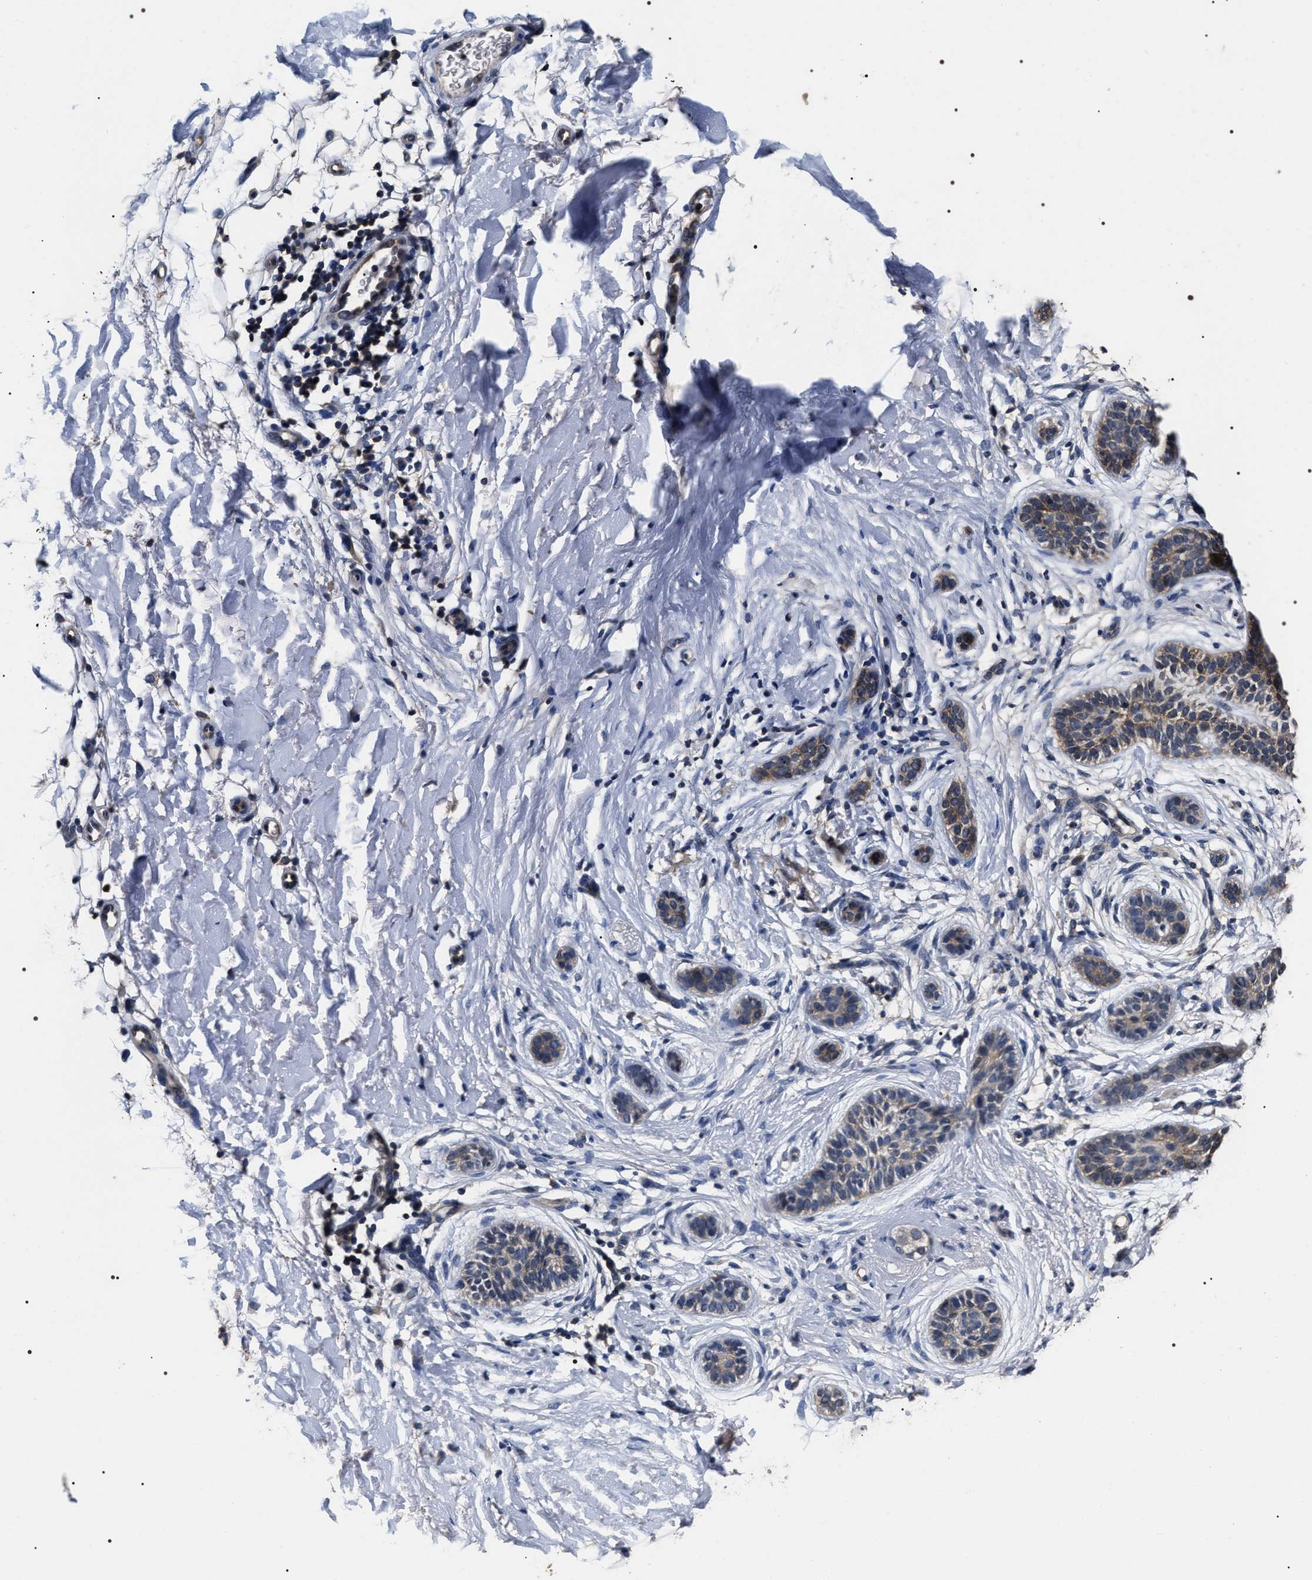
{"staining": {"intensity": "weak", "quantity": "<25%", "location": "cytoplasmic/membranous"}, "tissue": "skin cancer", "cell_type": "Tumor cells", "image_type": "cancer", "snomed": [{"axis": "morphology", "description": "Normal tissue, NOS"}, {"axis": "morphology", "description": "Basal cell carcinoma"}, {"axis": "topography", "description": "Skin"}], "caption": "Tumor cells are negative for brown protein staining in skin basal cell carcinoma.", "gene": "UPF3A", "patient": {"sex": "male", "age": 63}}